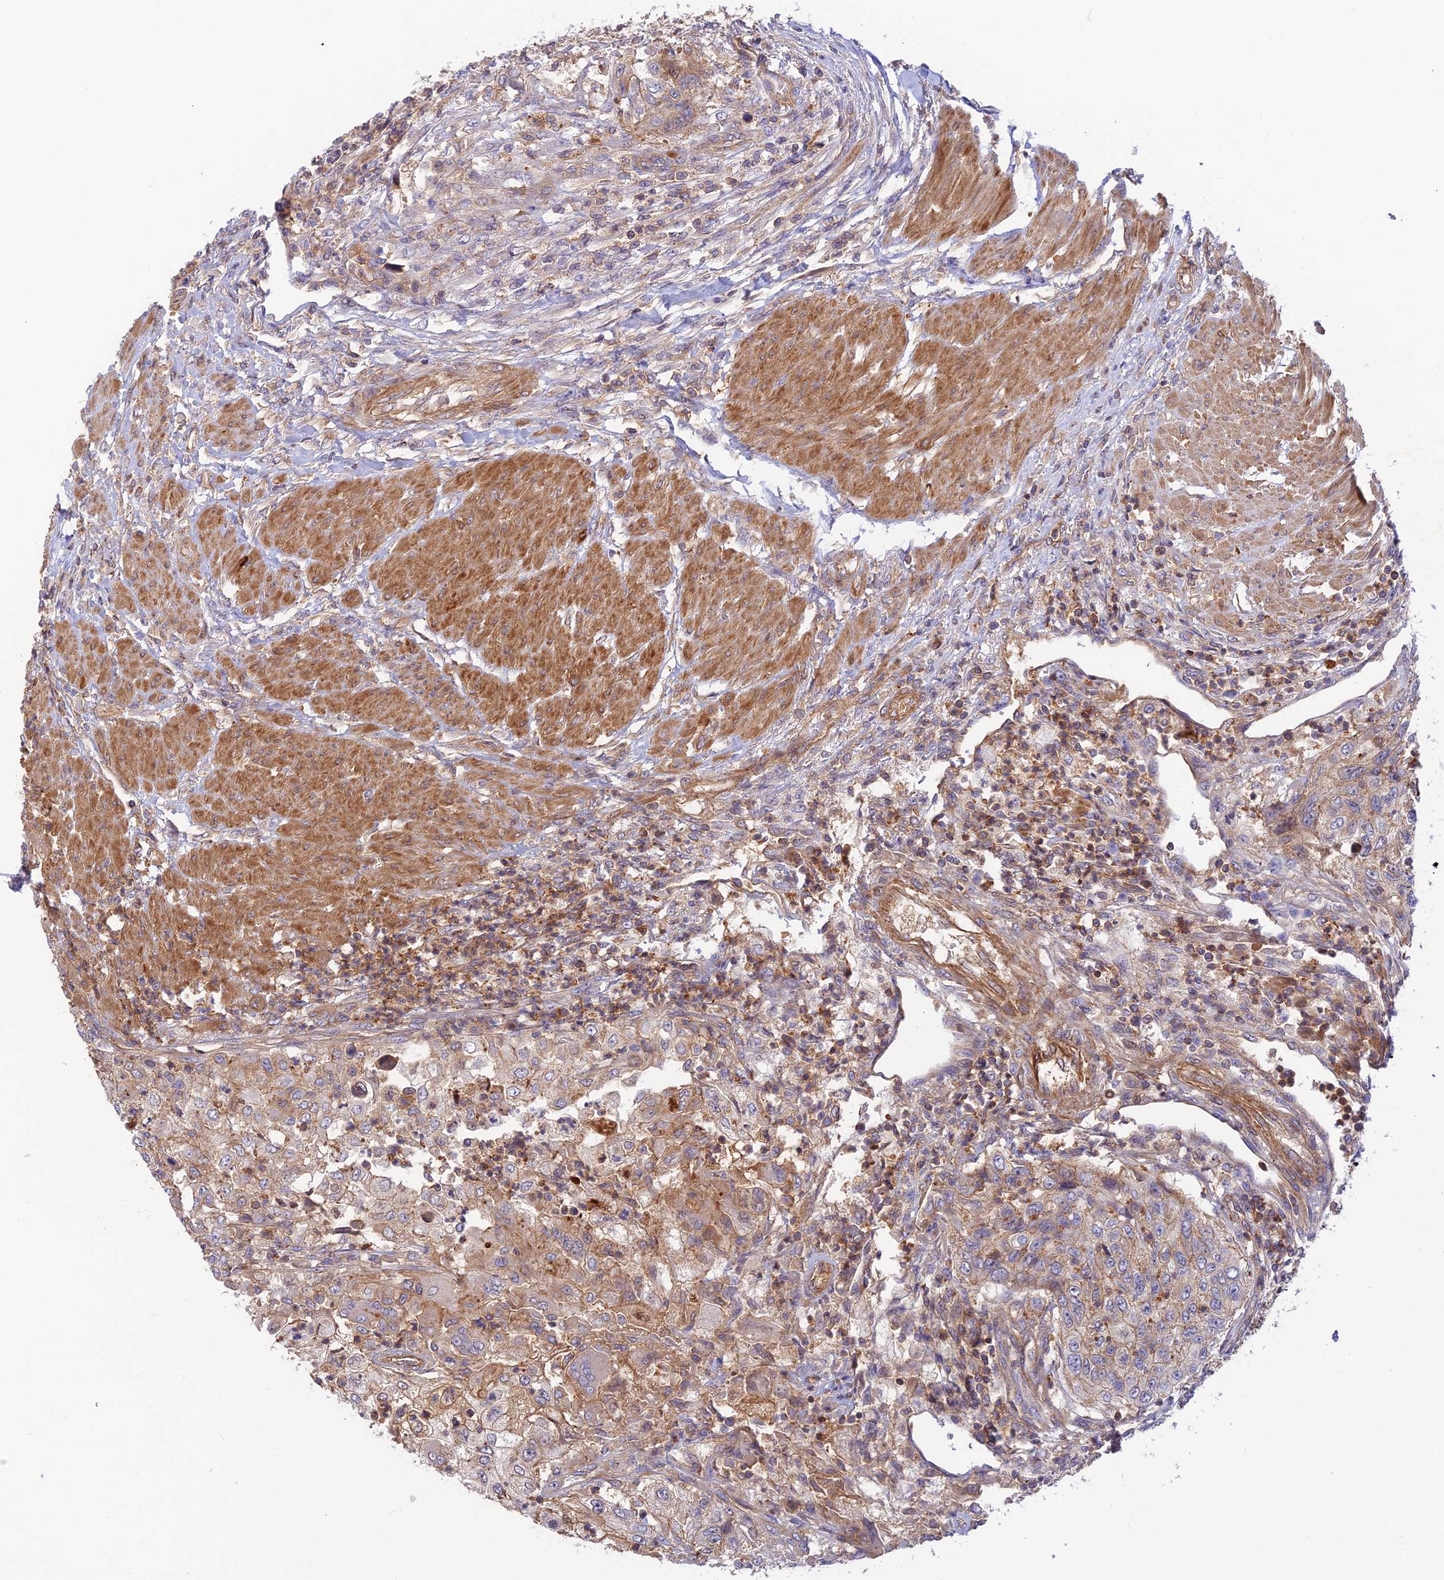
{"staining": {"intensity": "weak", "quantity": "25%-75%", "location": "cytoplasmic/membranous"}, "tissue": "urothelial cancer", "cell_type": "Tumor cells", "image_type": "cancer", "snomed": [{"axis": "morphology", "description": "Urothelial carcinoma, High grade"}, {"axis": "topography", "description": "Urinary bladder"}], "caption": "Human urothelial cancer stained with a protein marker reveals weak staining in tumor cells.", "gene": "PPP1R12C", "patient": {"sex": "female", "age": 60}}